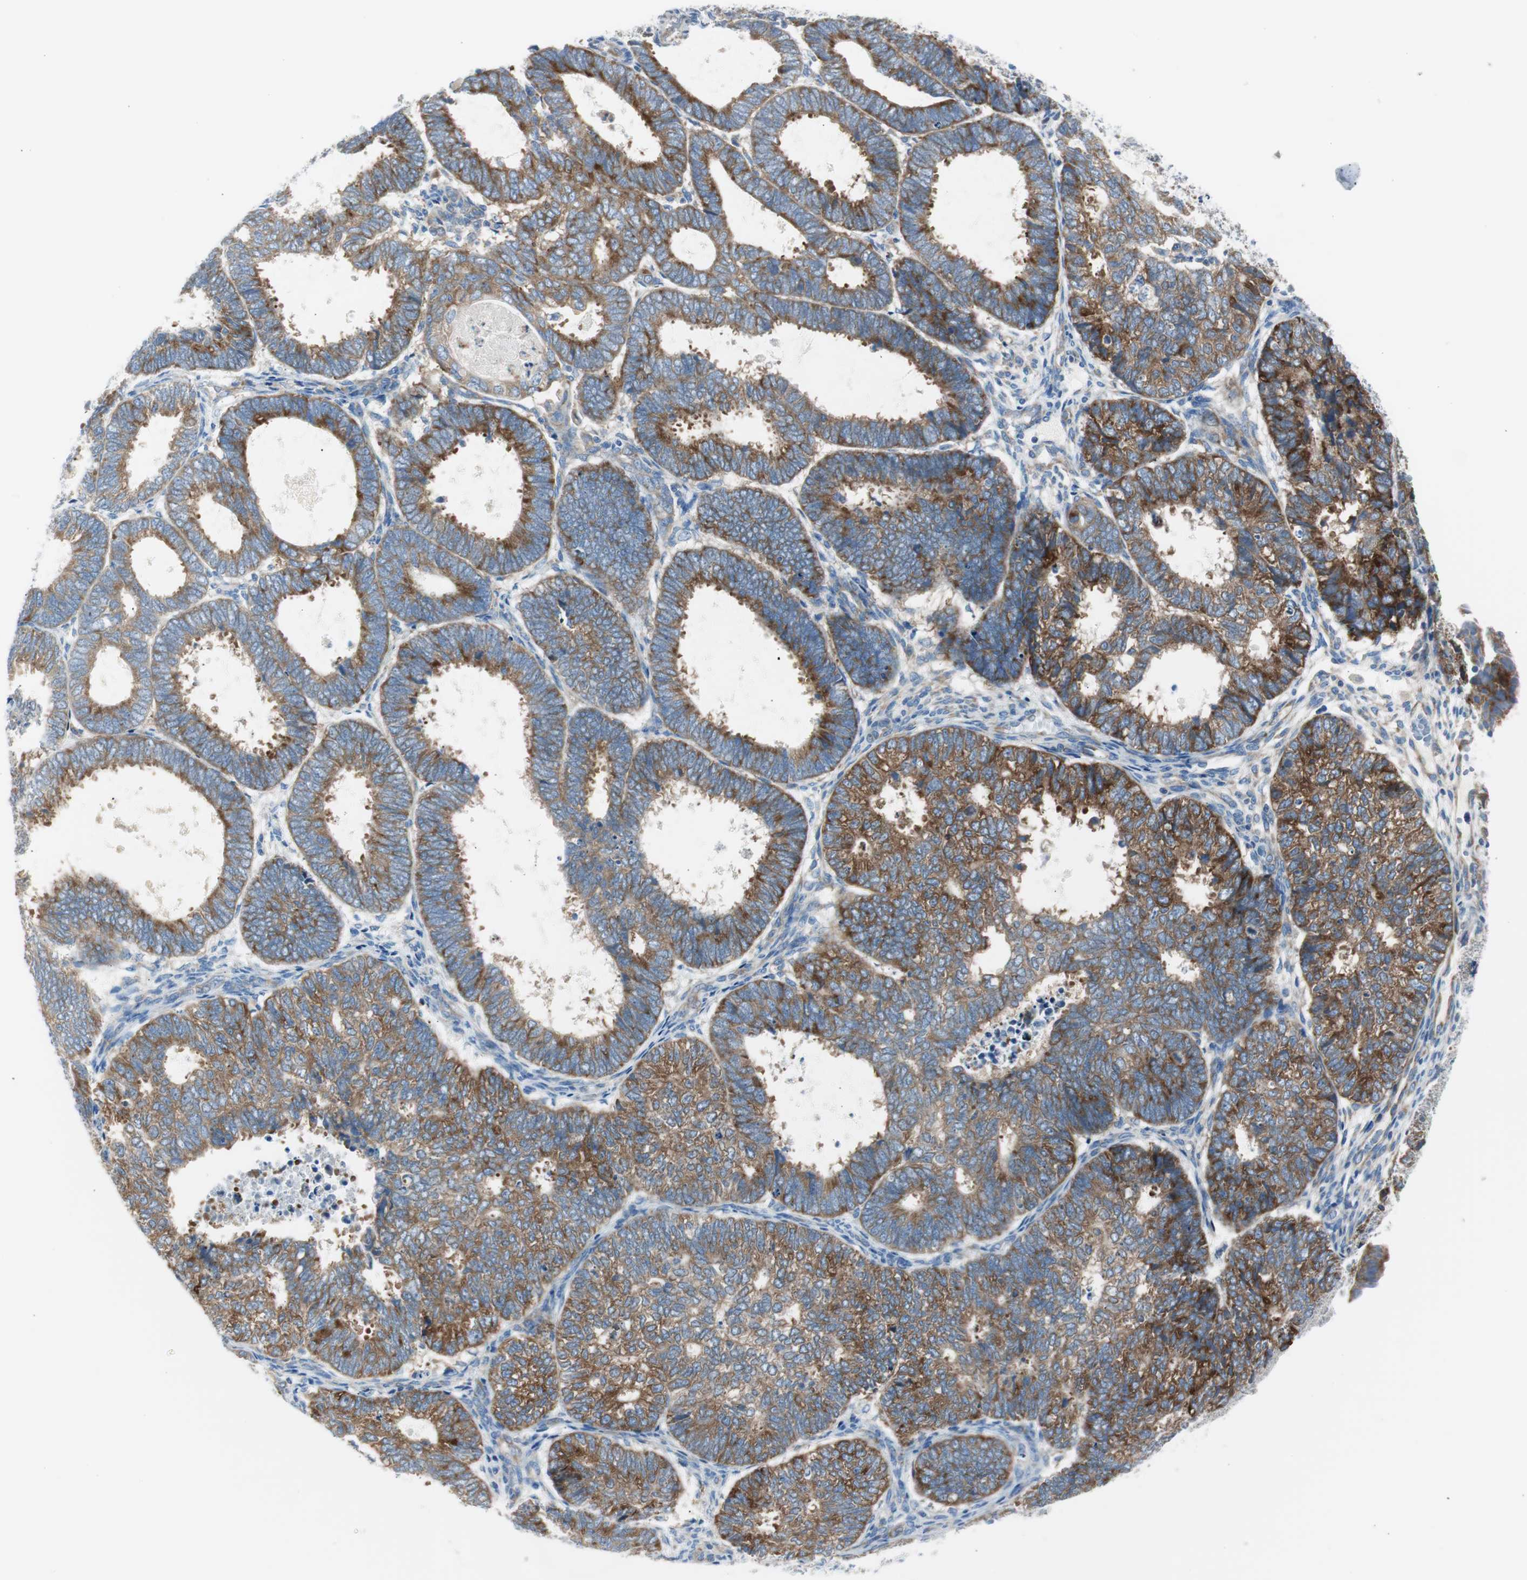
{"staining": {"intensity": "moderate", "quantity": ">75%", "location": "cytoplasmic/membranous"}, "tissue": "endometrial cancer", "cell_type": "Tumor cells", "image_type": "cancer", "snomed": [{"axis": "morphology", "description": "Adenocarcinoma, NOS"}, {"axis": "topography", "description": "Uterus"}], "caption": "Adenocarcinoma (endometrial) was stained to show a protein in brown. There is medium levels of moderate cytoplasmic/membranous positivity in about >75% of tumor cells.", "gene": "RPS12", "patient": {"sex": "female", "age": 60}}